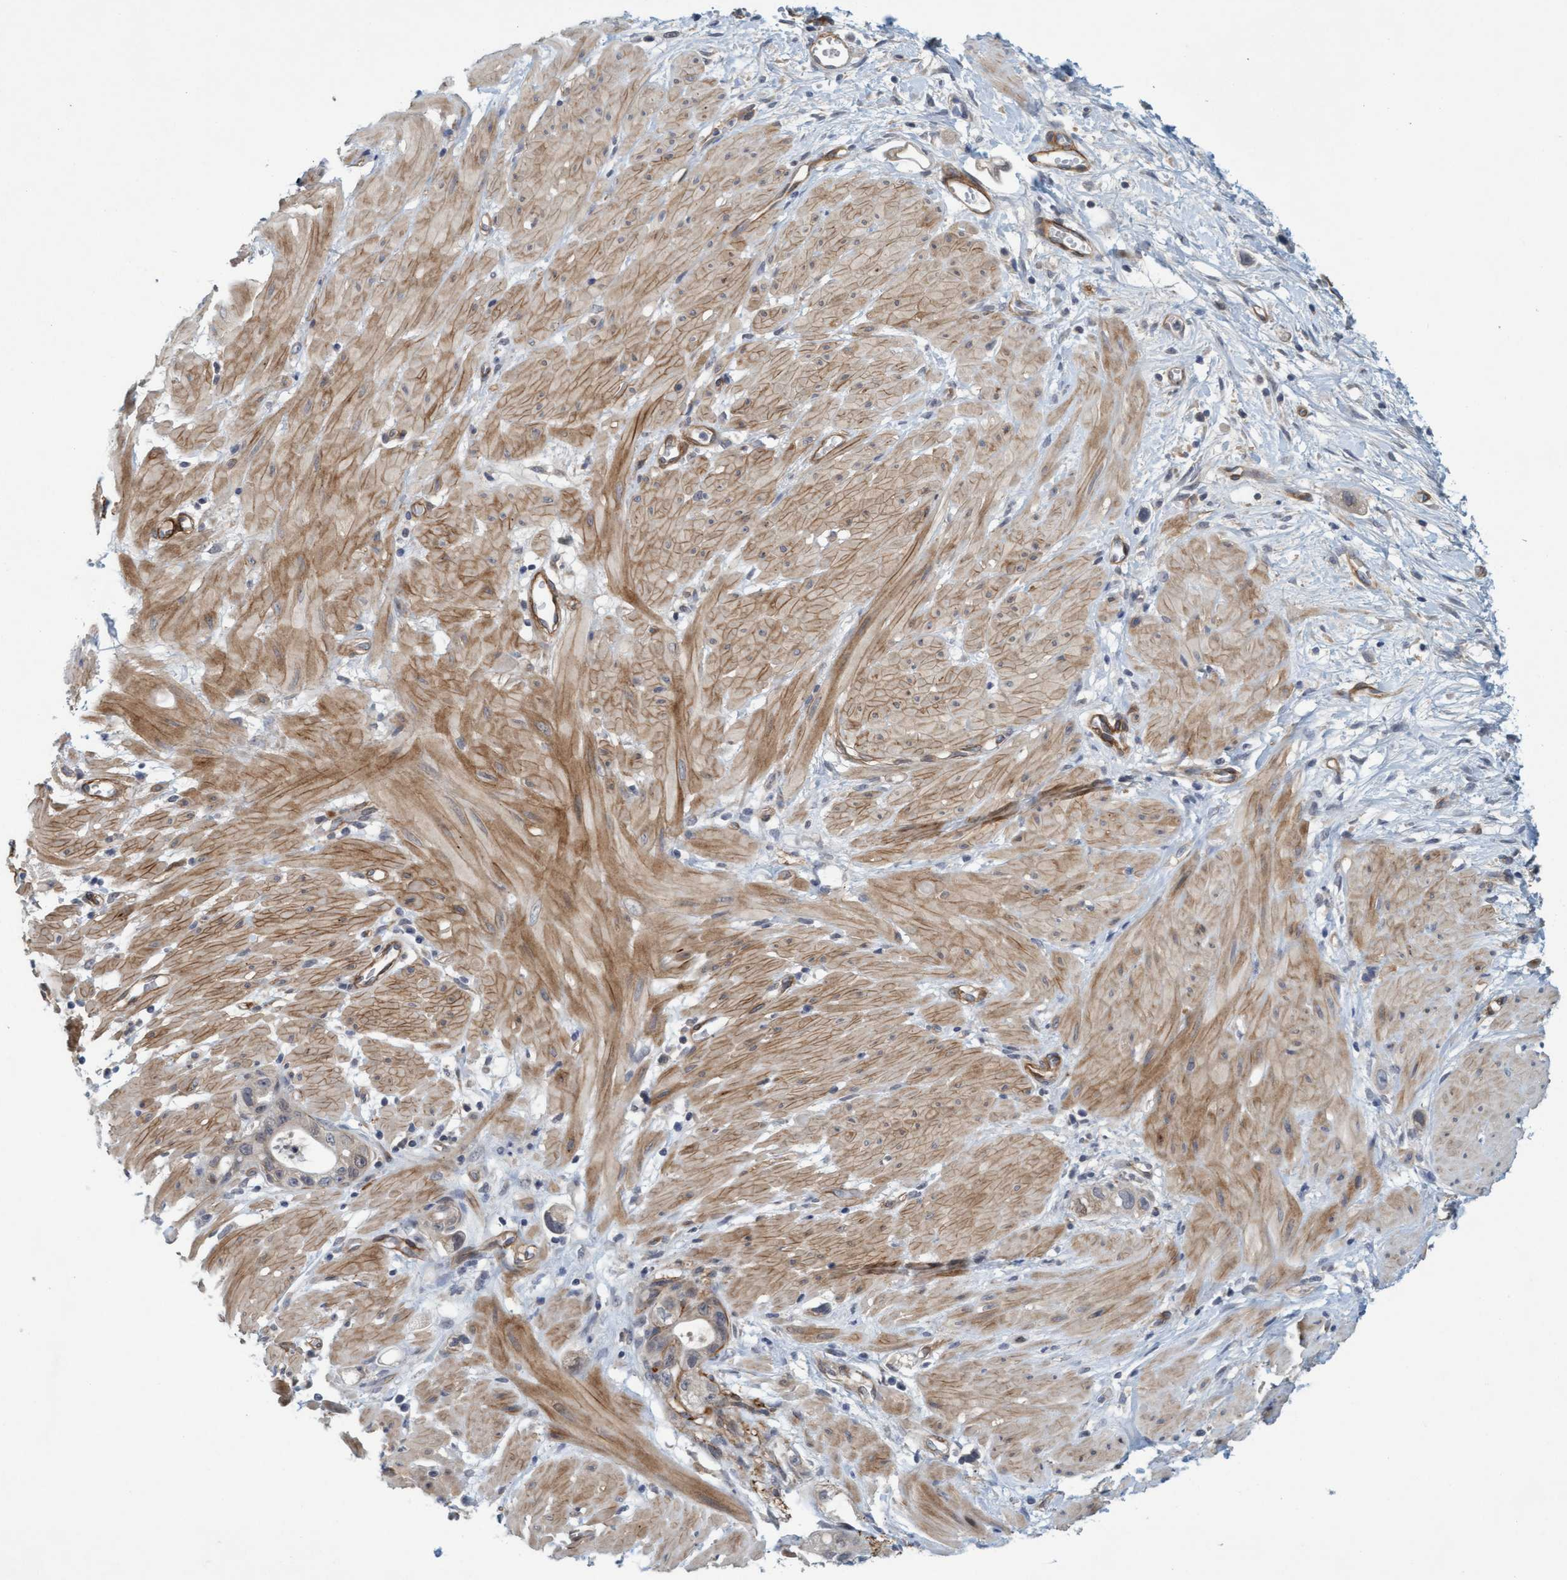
{"staining": {"intensity": "weak", "quantity": "<25%", "location": "cytoplasmic/membranous"}, "tissue": "stomach cancer", "cell_type": "Tumor cells", "image_type": "cancer", "snomed": [{"axis": "morphology", "description": "Adenocarcinoma, NOS"}, {"axis": "topography", "description": "Stomach"}, {"axis": "topography", "description": "Stomach, lower"}], "caption": "Tumor cells show no significant protein positivity in stomach cancer (adenocarcinoma).", "gene": "TSTD2", "patient": {"sex": "female", "age": 48}}